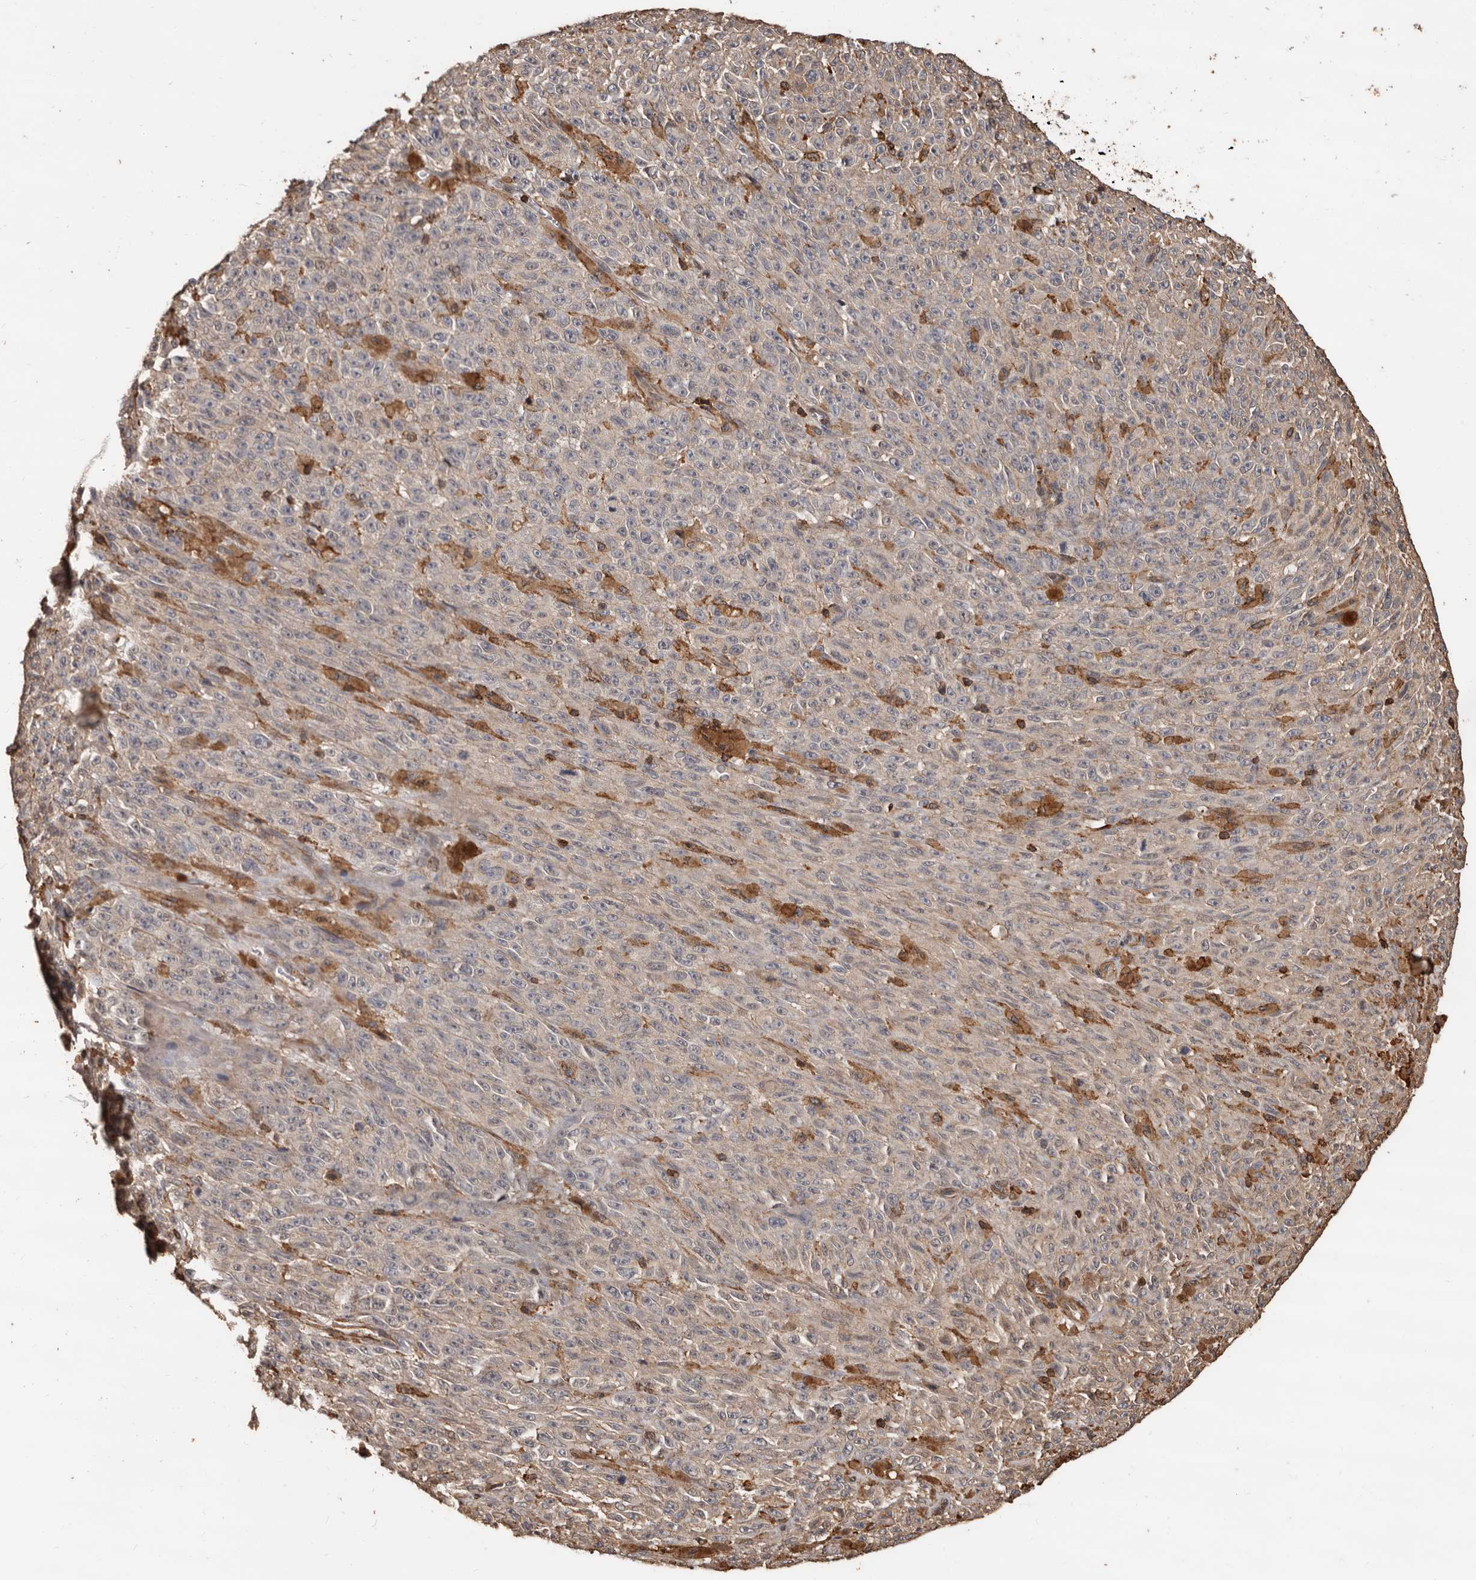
{"staining": {"intensity": "weak", "quantity": "<25%", "location": "cytoplasmic/membranous"}, "tissue": "melanoma", "cell_type": "Tumor cells", "image_type": "cancer", "snomed": [{"axis": "morphology", "description": "Malignant melanoma, NOS"}, {"axis": "topography", "description": "Skin"}], "caption": "Immunohistochemistry (IHC) histopathology image of neoplastic tissue: human malignant melanoma stained with DAB displays no significant protein staining in tumor cells. (DAB (3,3'-diaminobenzidine) immunohistochemistry (IHC) with hematoxylin counter stain).", "gene": "GSK3A", "patient": {"sex": "female", "age": 82}}